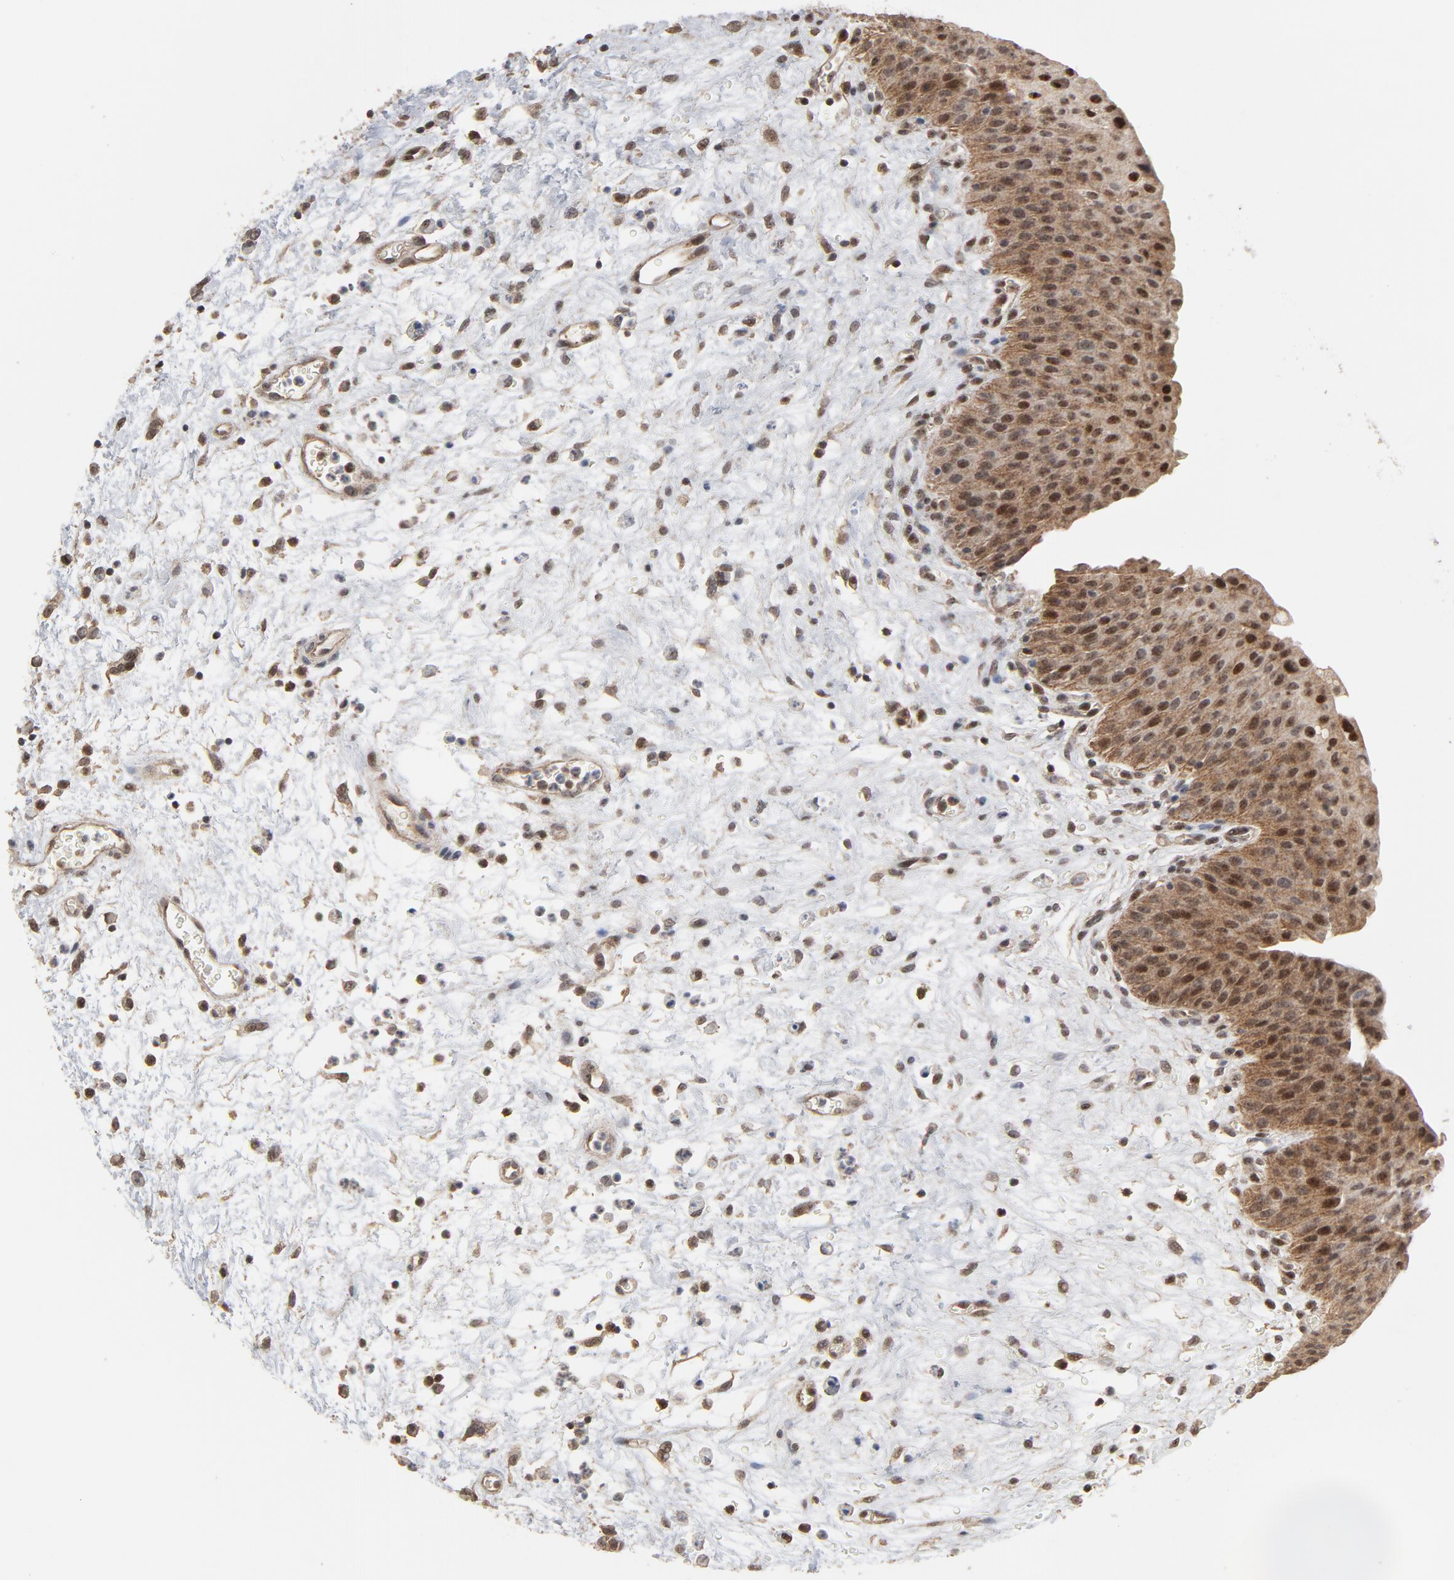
{"staining": {"intensity": "strong", "quantity": ">75%", "location": "cytoplasmic/membranous,nuclear"}, "tissue": "urinary bladder", "cell_type": "Urothelial cells", "image_type": "normal", "snomed": [{"axis": "morphology", "description": "Normal tissue, NOS"}, {"axis": "morphology", "description": "Dysplasia, NOS"}, {"axis": "topography", "description": "Urinary bladder"}], "caption": "IHC micrograph of benign urinary bladder stained for a protein (brown), which reveals high levels of strong cytoplasmic/membranous,nuclear expression in about >75% of urothelial cells.", "gene": "TP53RK", "patient": {"sex": "male", "age": 35}}